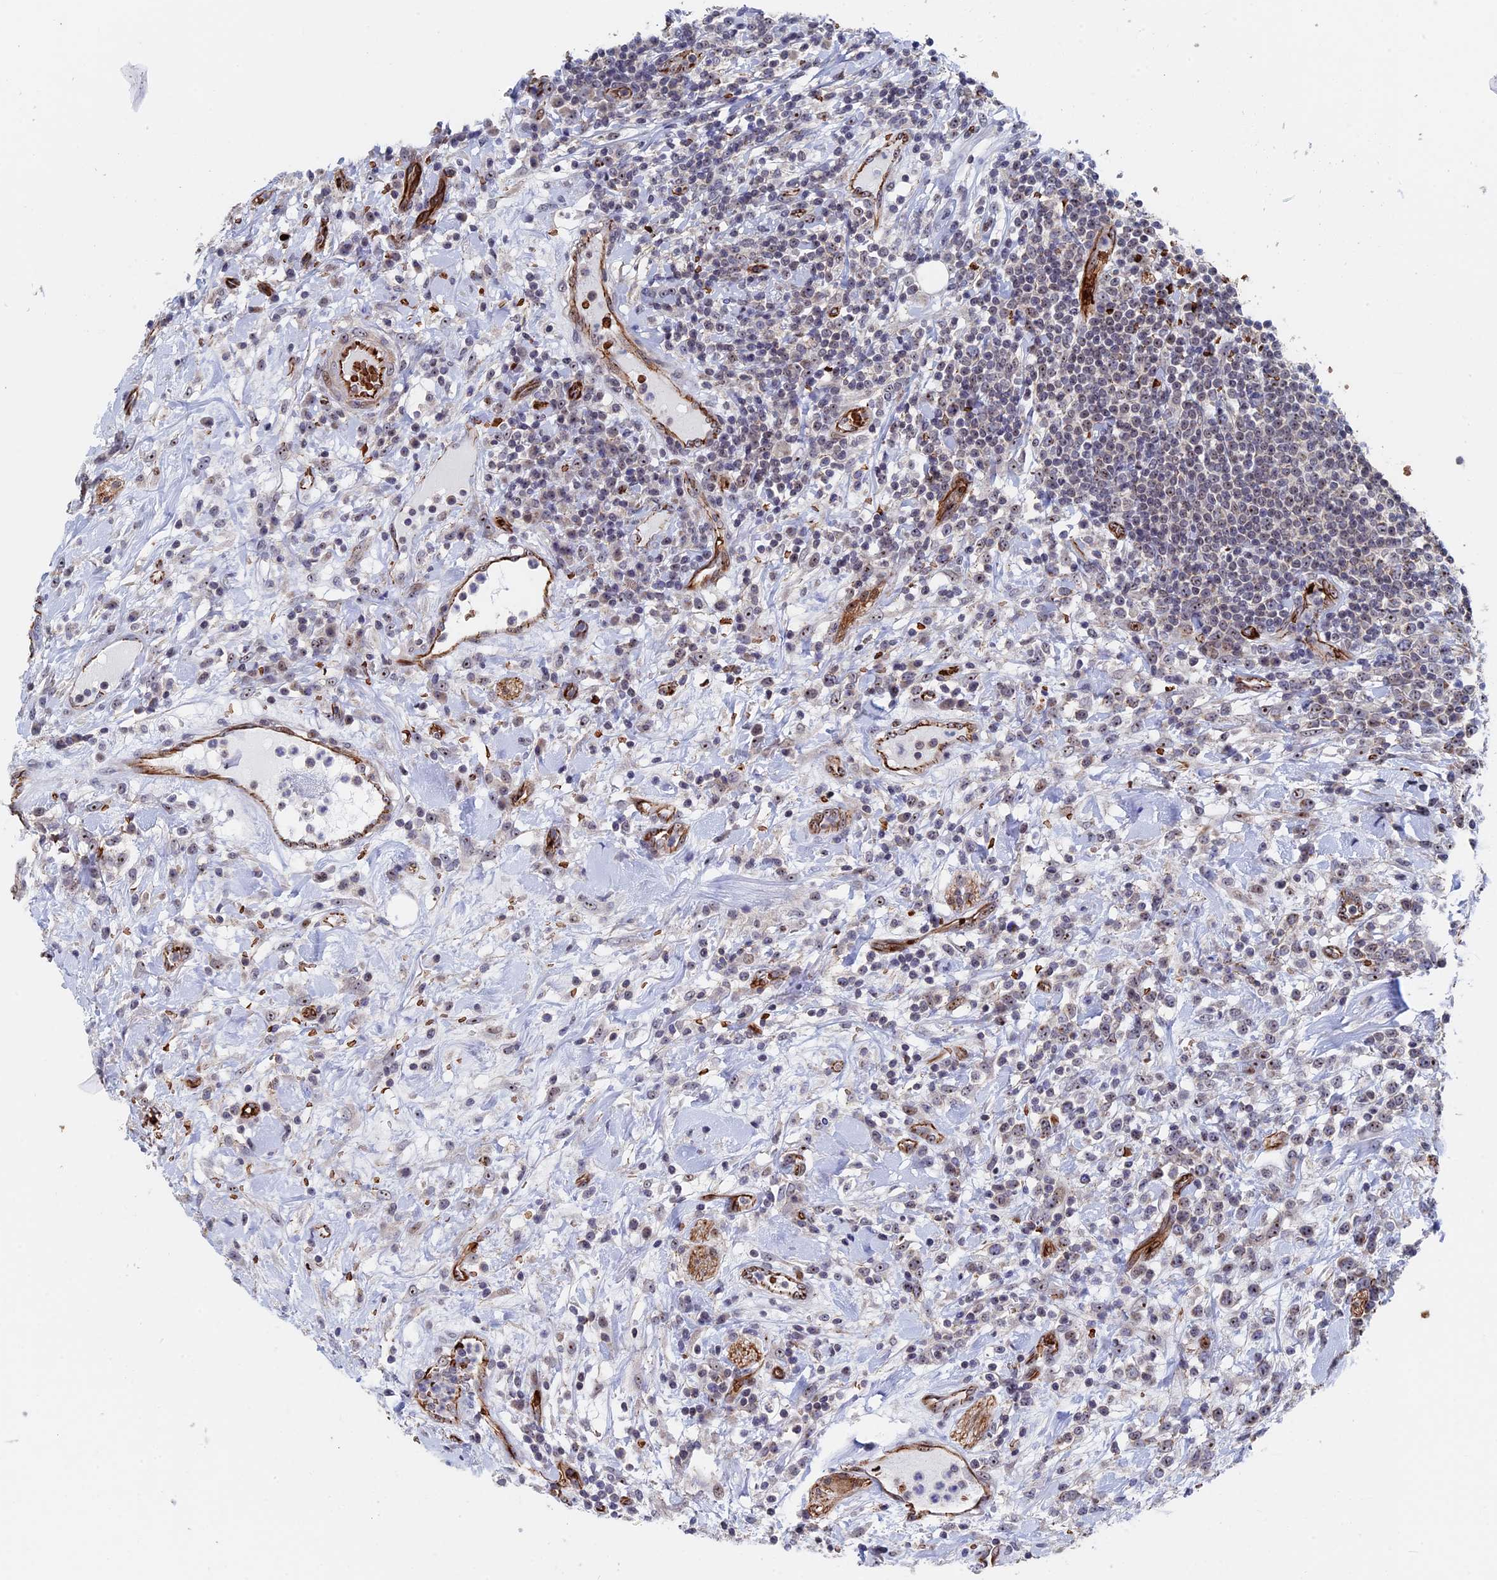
{"staining": {"intensity": "weak", "quantity": "<25%", "location": "nuclear"}, "tissue": "lymphoma", "cell_type": "Tumor cells", "image_type": "cancer", "snomed": [{"axis": "morphology", "description": "Malignant lymphoma, non-Hodgkin's type, High grade"}, {"axis": "topography", "description": "Colon"}], "caption": "High power microscopy image of an immunohistochemistry (IHC) micrograph of malignant lymphoma, non-Hodgkin's type (high-grade), revealing no significant positivity in tumor cells.", "gene": "EXOSC9", "patient": {"sex": "female", "age": 53}}